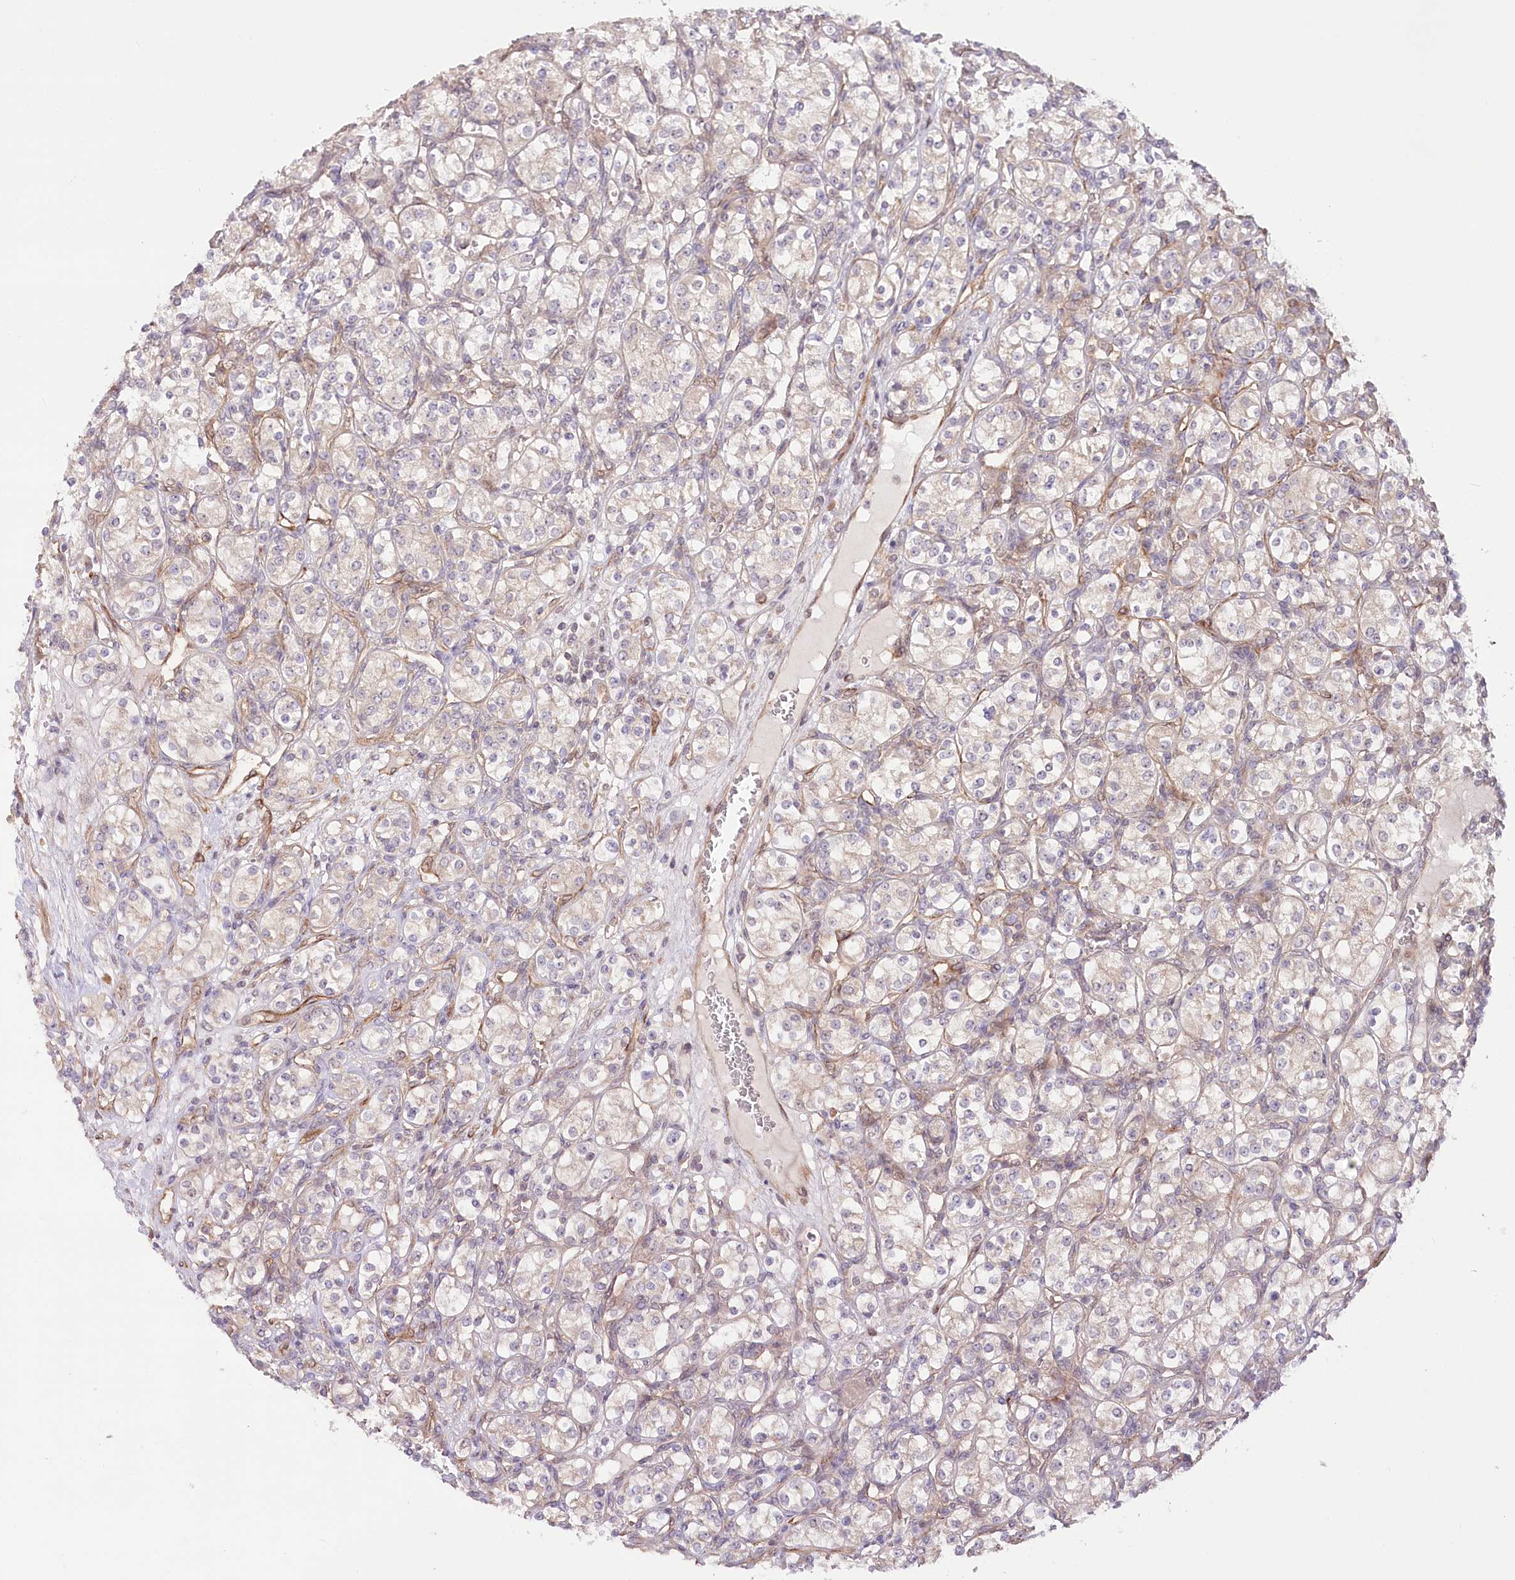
{"staining": {"intensity": "negative", "quantity": "none", "location": "none"}, "tissue": "renal cancer", "cell_type": "Tumor cells", "image_type": "cancer", "snomed": [{"axis": "morphology", "description": "Adenocarcinoma, NOS"}, {"axis": "topography", "description": "Kidney"}], "caption": "IHC of renal cancer (adenocarcinoma) shows no staining in tumor cells. (Stains: DAB immunohistochemistry (IHC) with hematoxylin counter stain, Microscopy: brightfield microscopy at high magnification).", "gene": "CEP70", "patient": {"sex": "male", "age": 77}}